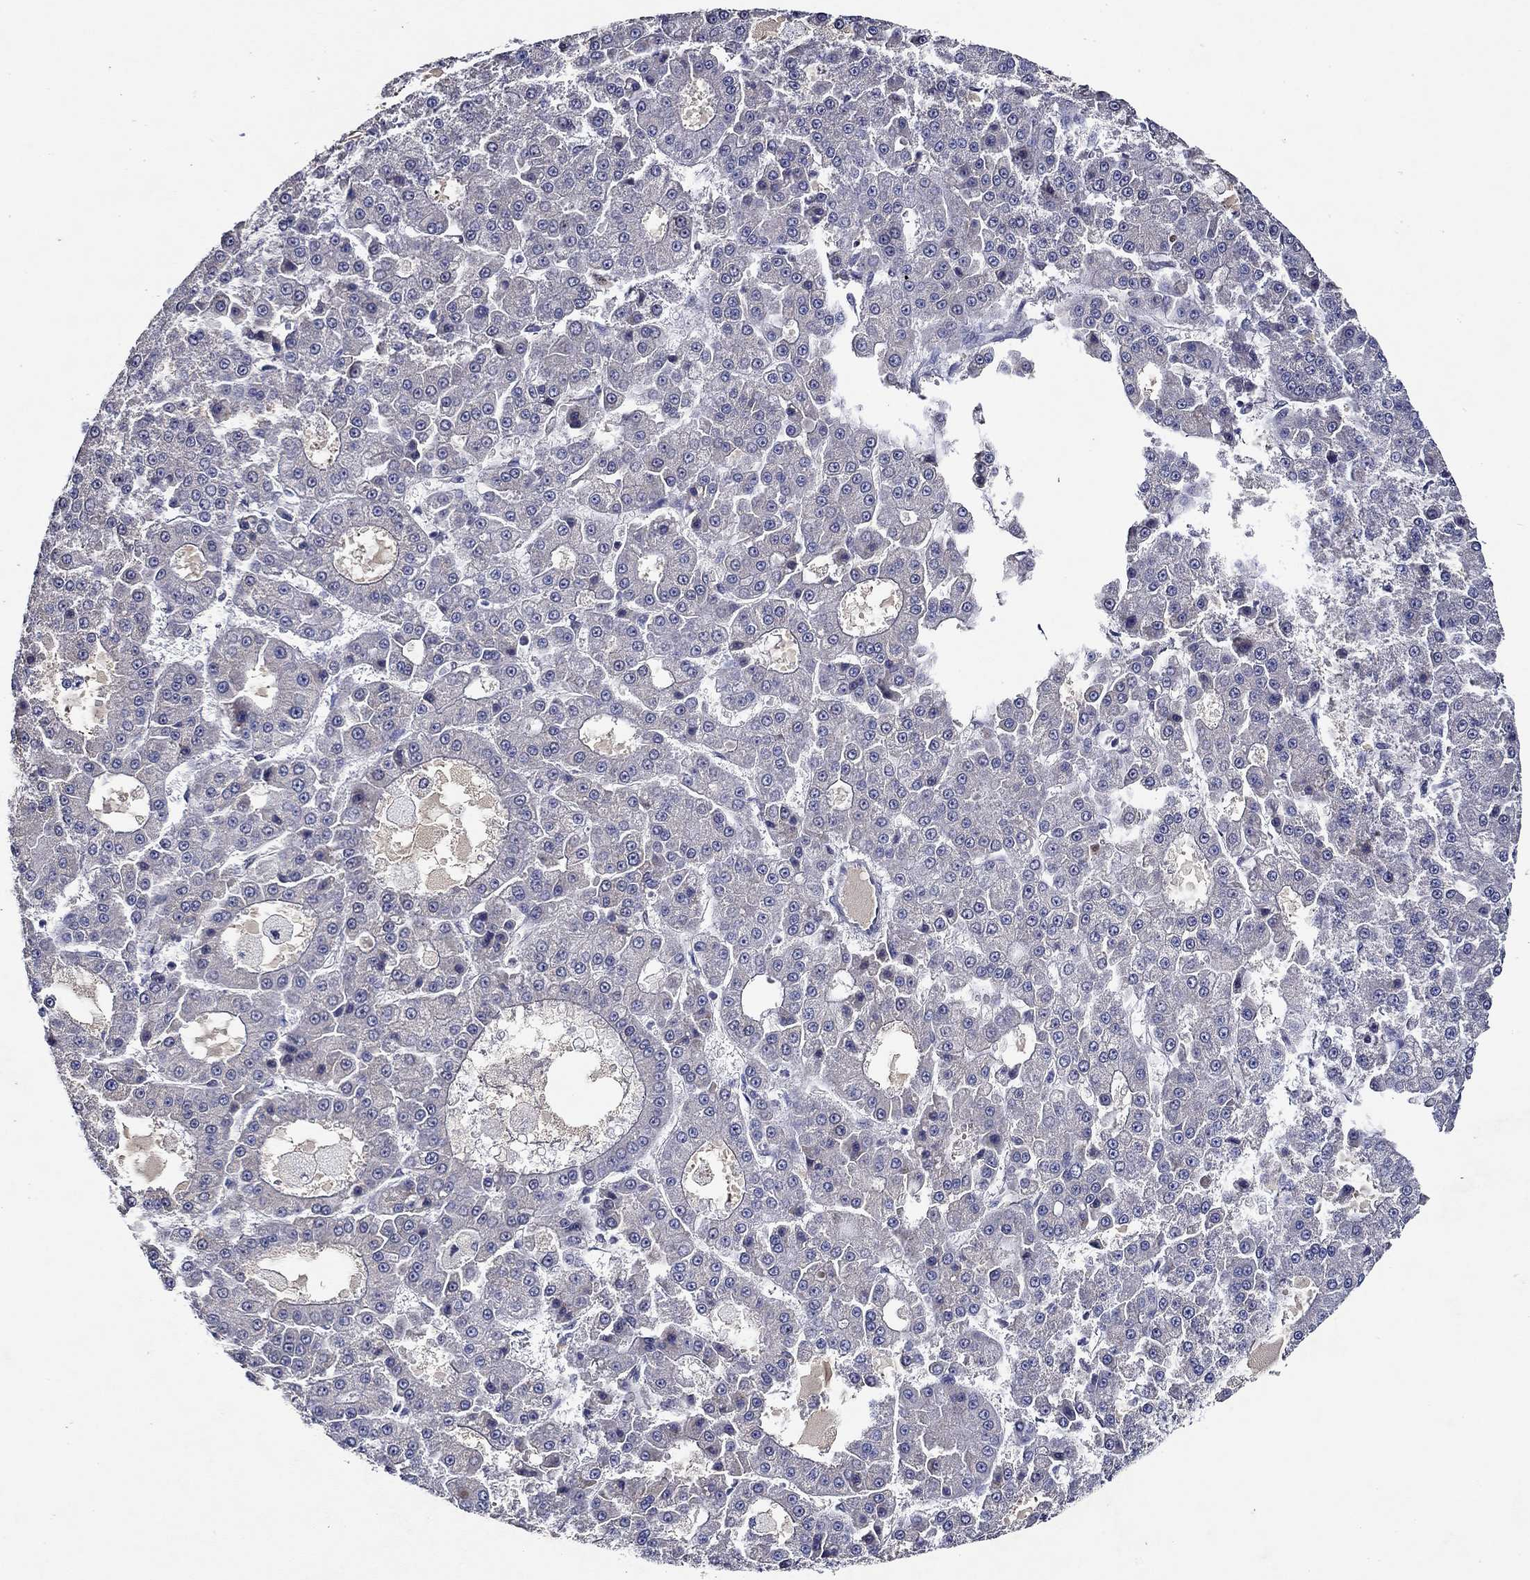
{"staining": {"intensity": "negative", "quantity": "none", "location": "none"}, "tissue": "liver cancer", "cell_type": "Tumor cells", "image_type": "cancer", "snomed": [{"axis": "morphology", "description": "Carcinoma, Hepatocellular, NOS"}, {"axis": "topography", "description": "Liver"}], "caption": "The micrograph demonstrates no staining of tumor cells in liver cancer.", "gene": "GATA2", "patient": {"sex": "male", "age": 70}}